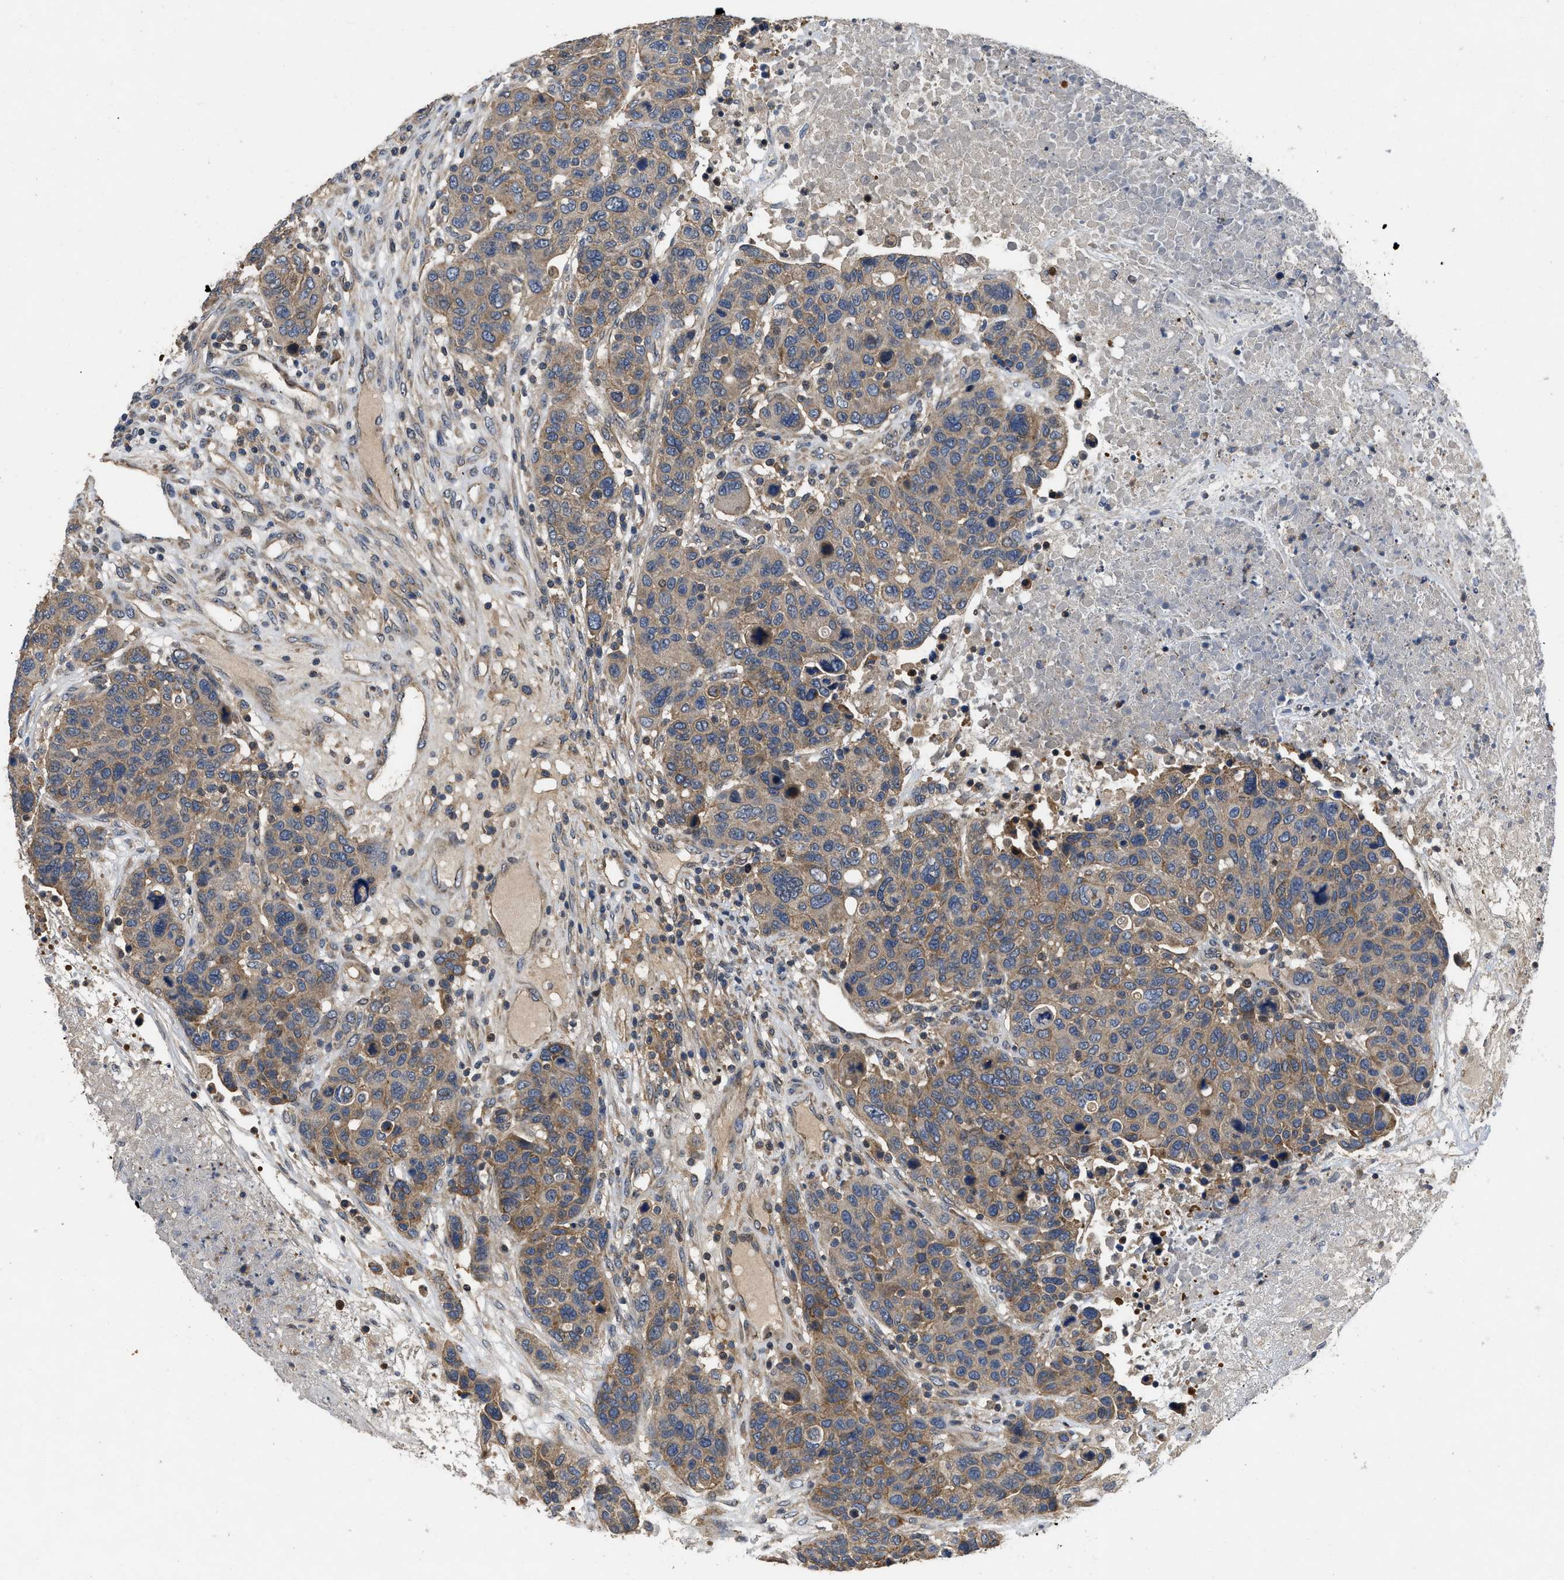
{"staining": {"intensity": "weak", "quantity": ">75%", "location": "cytoplasmic/membranous"}, "tissue": "breast cancer", "cell_type": "Tumor cells", "image_type": "cancer", "snomed": [{"axis": "morphology", "description": "Duct carcinoma"}, {"axis": "topography", "description": "Breast"}], "caption": "About >75% of tumor cells in breast intraductal carcinoma demonstrate weak cytoplasmic/membranous protein staining as visualized by brown immunohistochemical staining.", "gene": "PRDM14", "patient": {"sex": "female", "age": 37}}